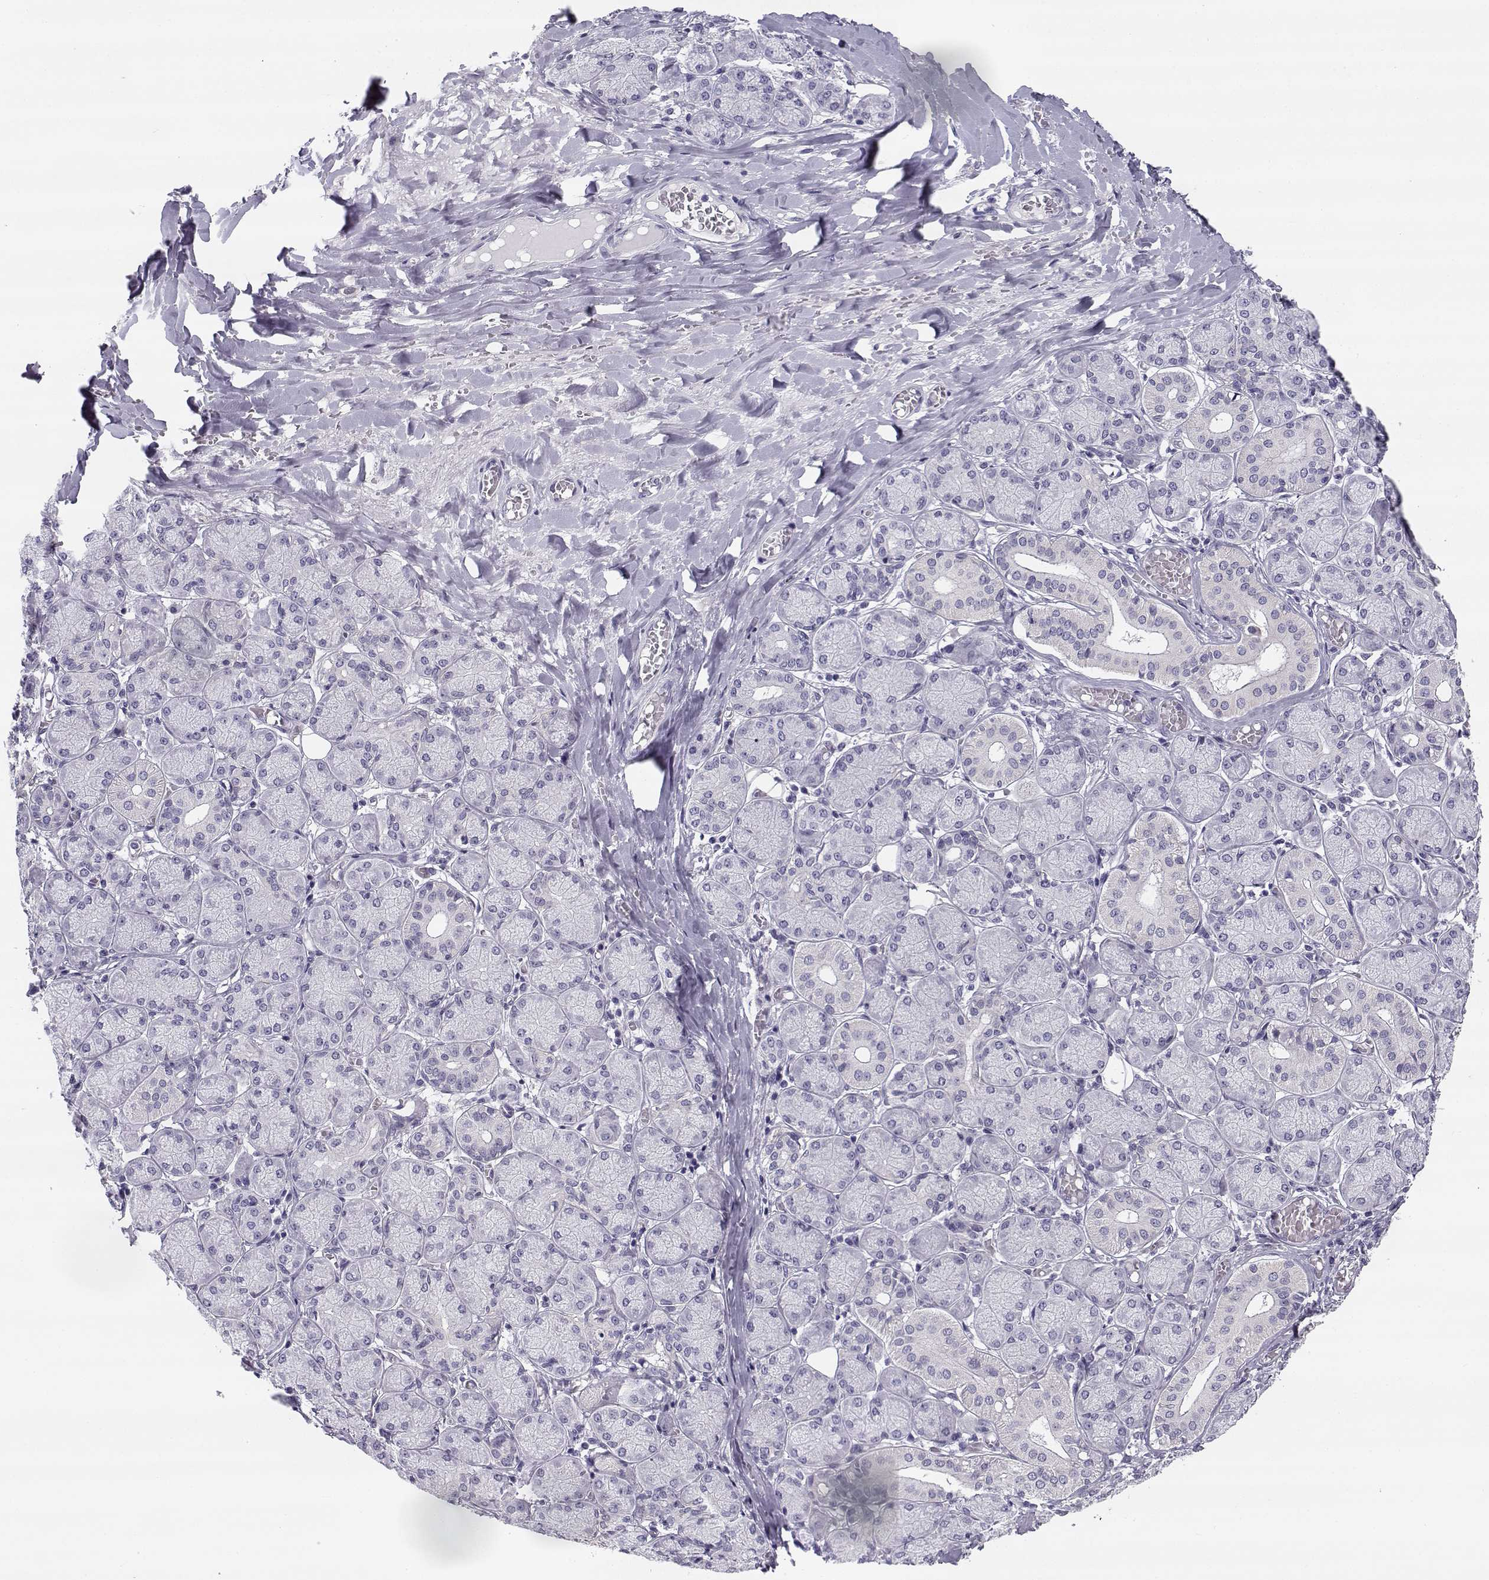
{"staining": {"intensity": "weak", "quantity": "<25%", "location": "cytoplasmic/membranous"}, "tissue": "salivary gland", "cell_type": "Glandular cells", "image_type": "normal", "snomed": [{"axis": "morphology", "description": "Normal tissue, NOS"}, {"axis": "topography", "description": "Salivary gland"}, {"axis": "topography", "description": "Peripheral nerve tissue"}], "caption": "Protein analysis of unremarkable salivary gland shows no significant staining in glandular cells.", "gene": "CREB3L3", "patient": {"sex": "female", "age": 24}}